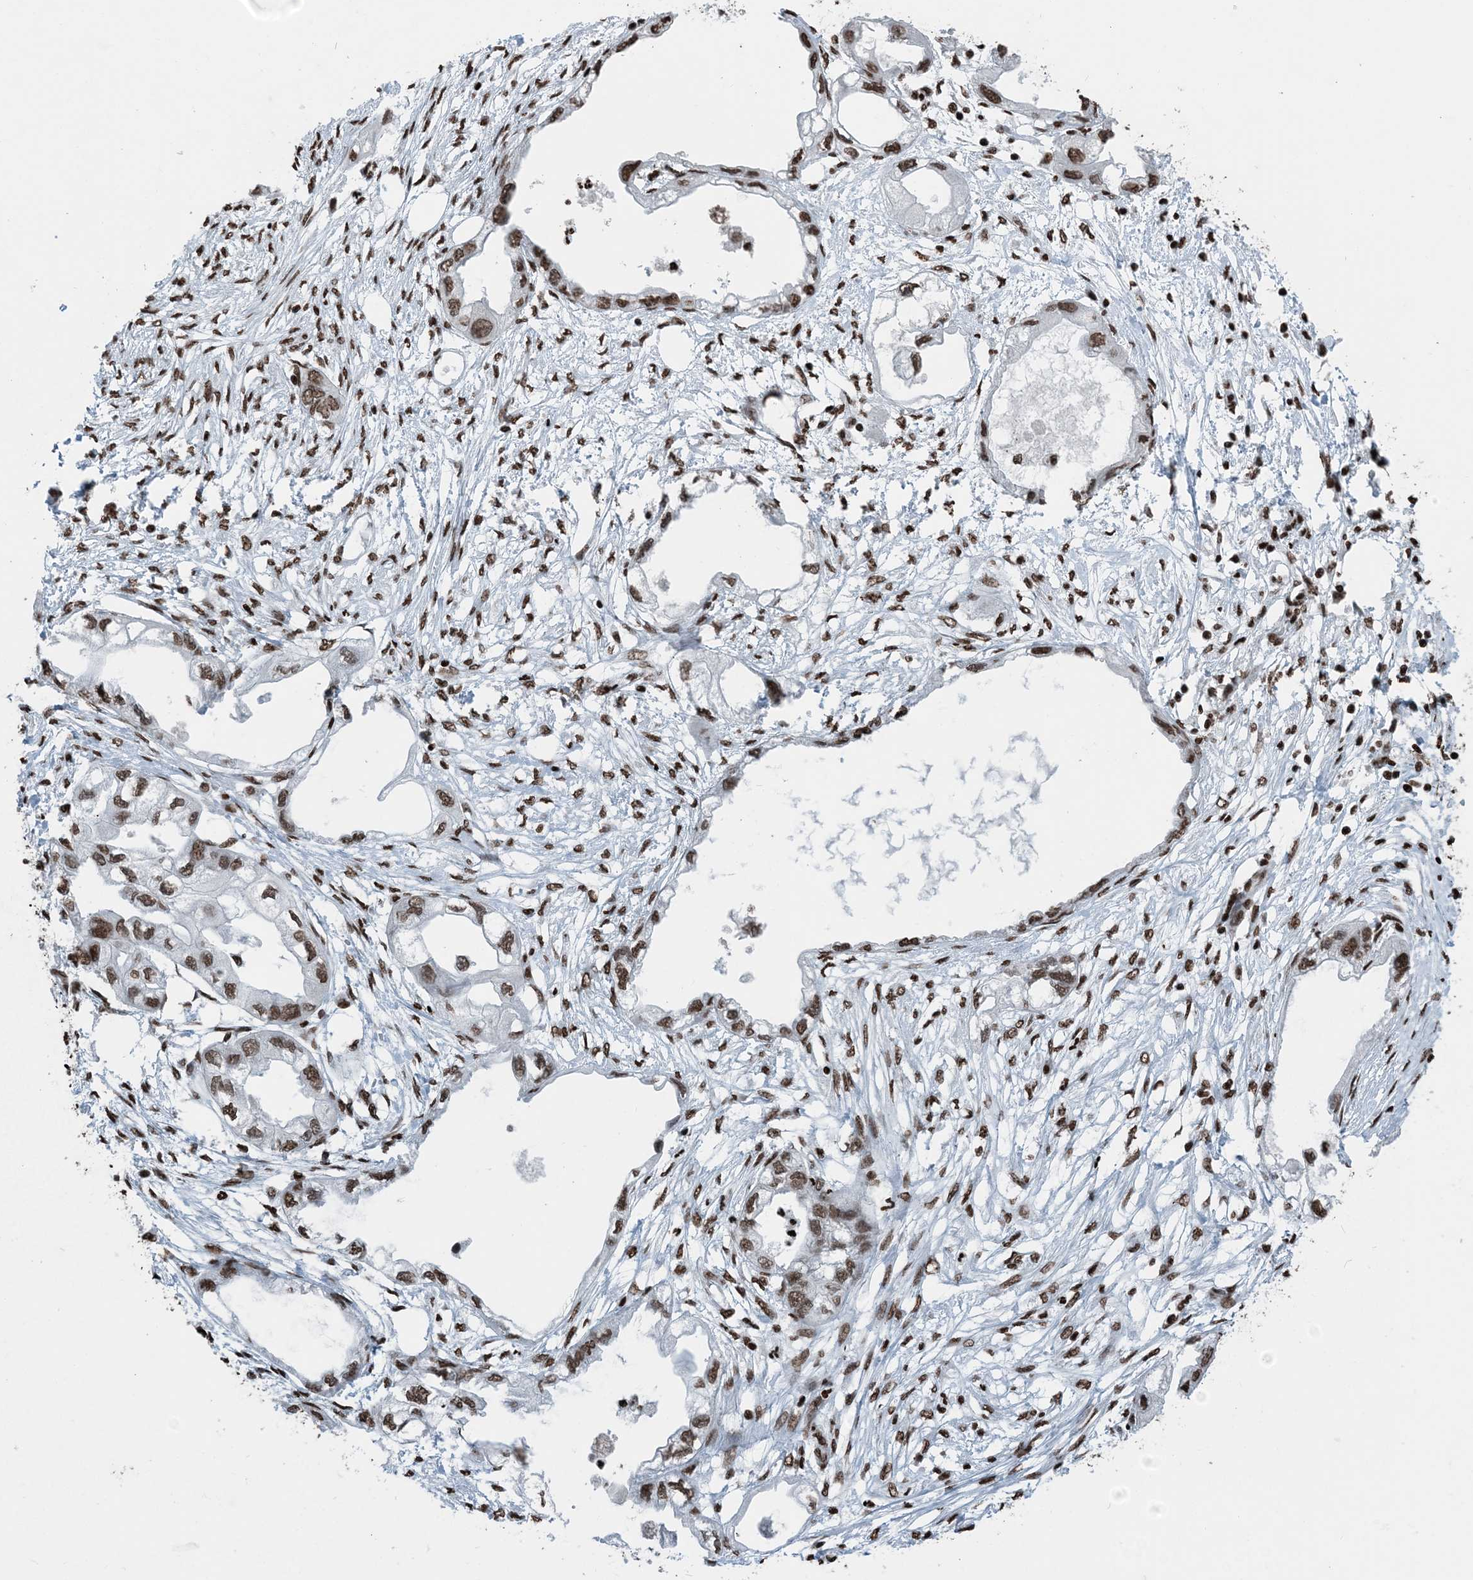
{"staining": {"intensity": "moderate", "quantity": ">75%", "location": "nuclear"}, "tissue": "endometrial cancer", "cell_type": "Tumor cells", "image_type": "cancer", "snomed": [{"axis": "morphology", "description": "Adenocarcinoma, NOS"}, {"axis": "morphology", "description": "Adenocarcinoma, metastatic, NOS"}, {"axis": "topography", "description": "Adipose tissue"}, {"axis": "topography", "description": "Endometrium"}], "caption": "A brown stain shows moderate nuclear positivity of a protein in human endometrial cancer (metastatic adenocarcinoma) tumor cells.", "gene": "H3-3B", "patient": {"sex": "female", "age": 67}}